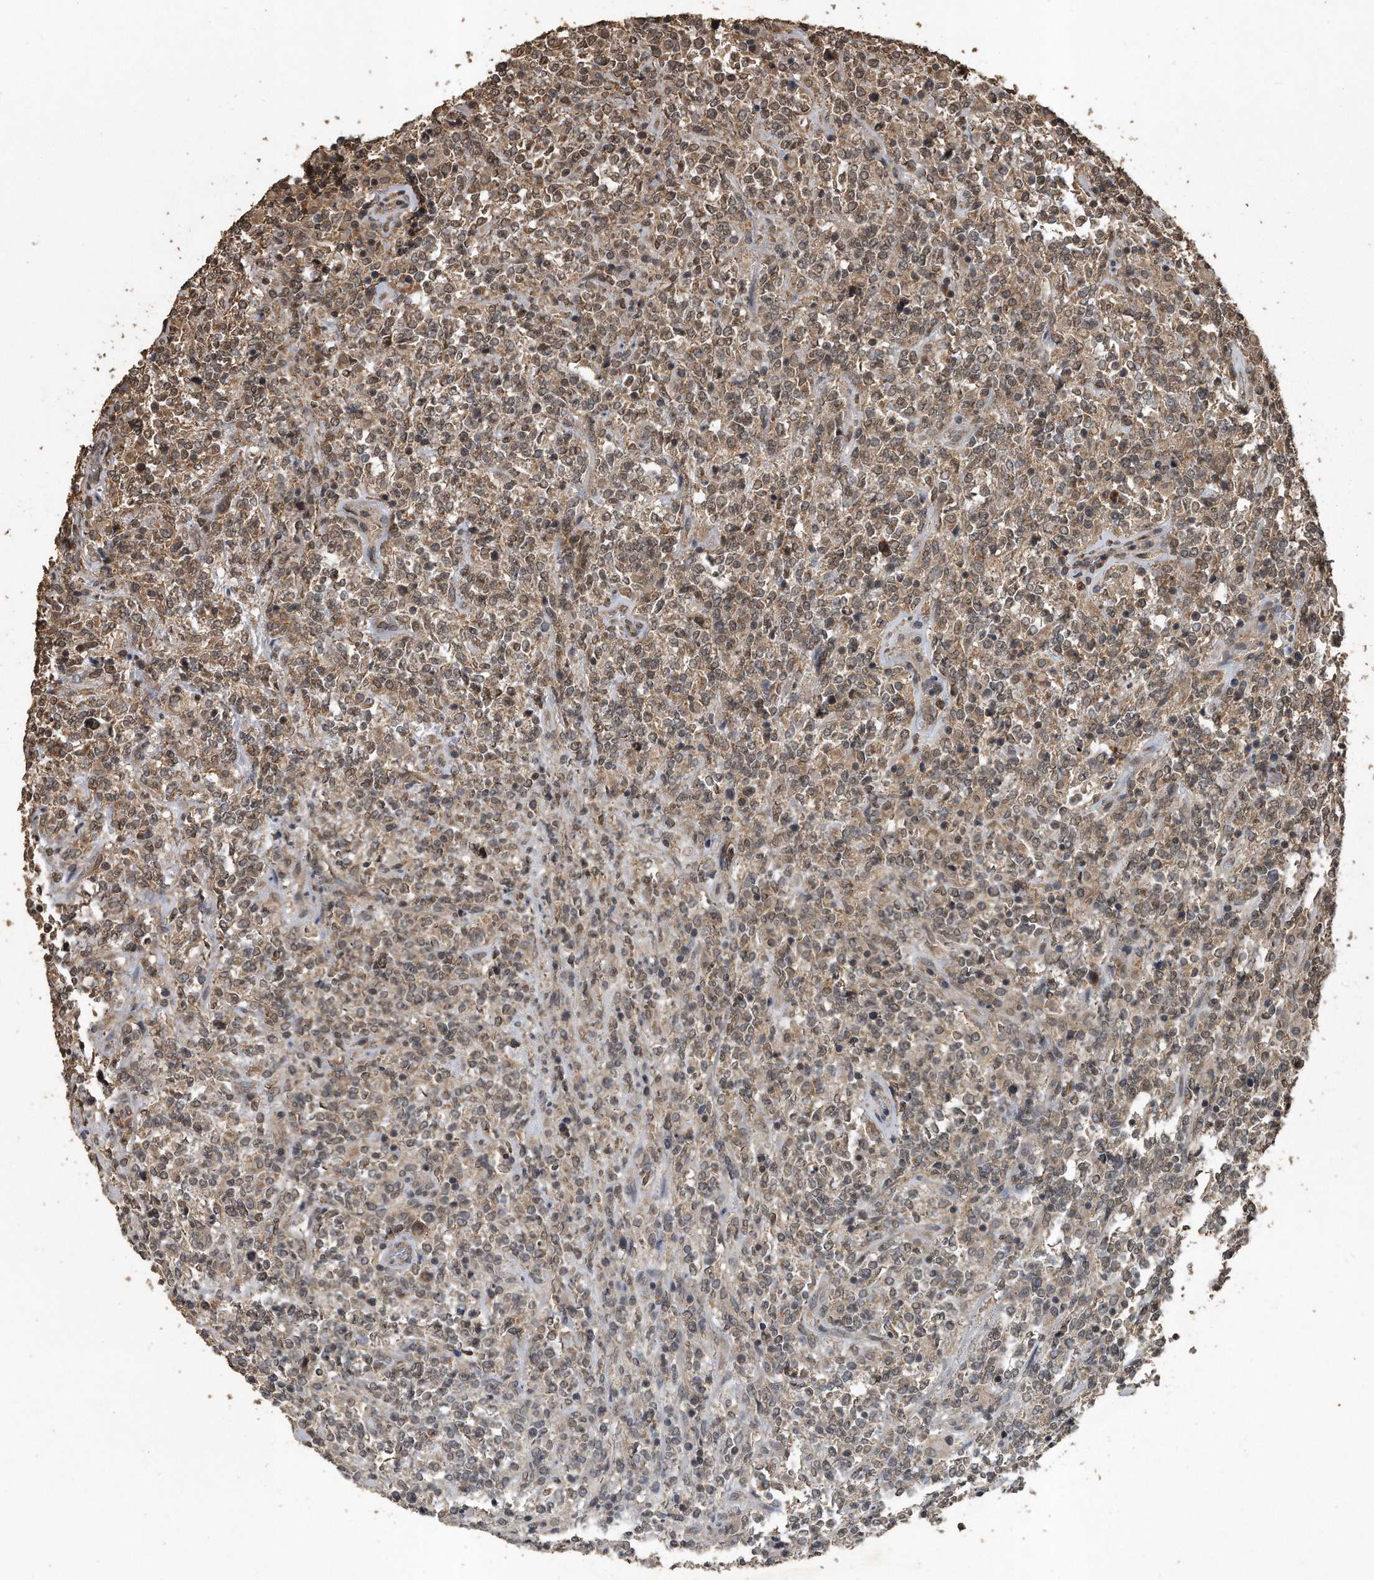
{"staining": {"intensity": "weak", "quantity": "25%-75%", "location": "cytoplasmic/membranous"}, "tissue": "lymphoma", "cell_type": "Tumor cells", "image_type": "cancer", "snomed": [{"axis": "morphology", "description": "Malignant lymphoma, non-Hodgkin's type, High grade"}, {"axis": "topography", "description": "Soft tissue"}], "caption": "This micrograph shows immunohistochemistry staining of lymphoma, with low weak cytoplasmic/membranous positivity in about 25%-75% of tumor cells.", "gene": "CRYZL1", "patient": {"sex": "male", "age": 18}}